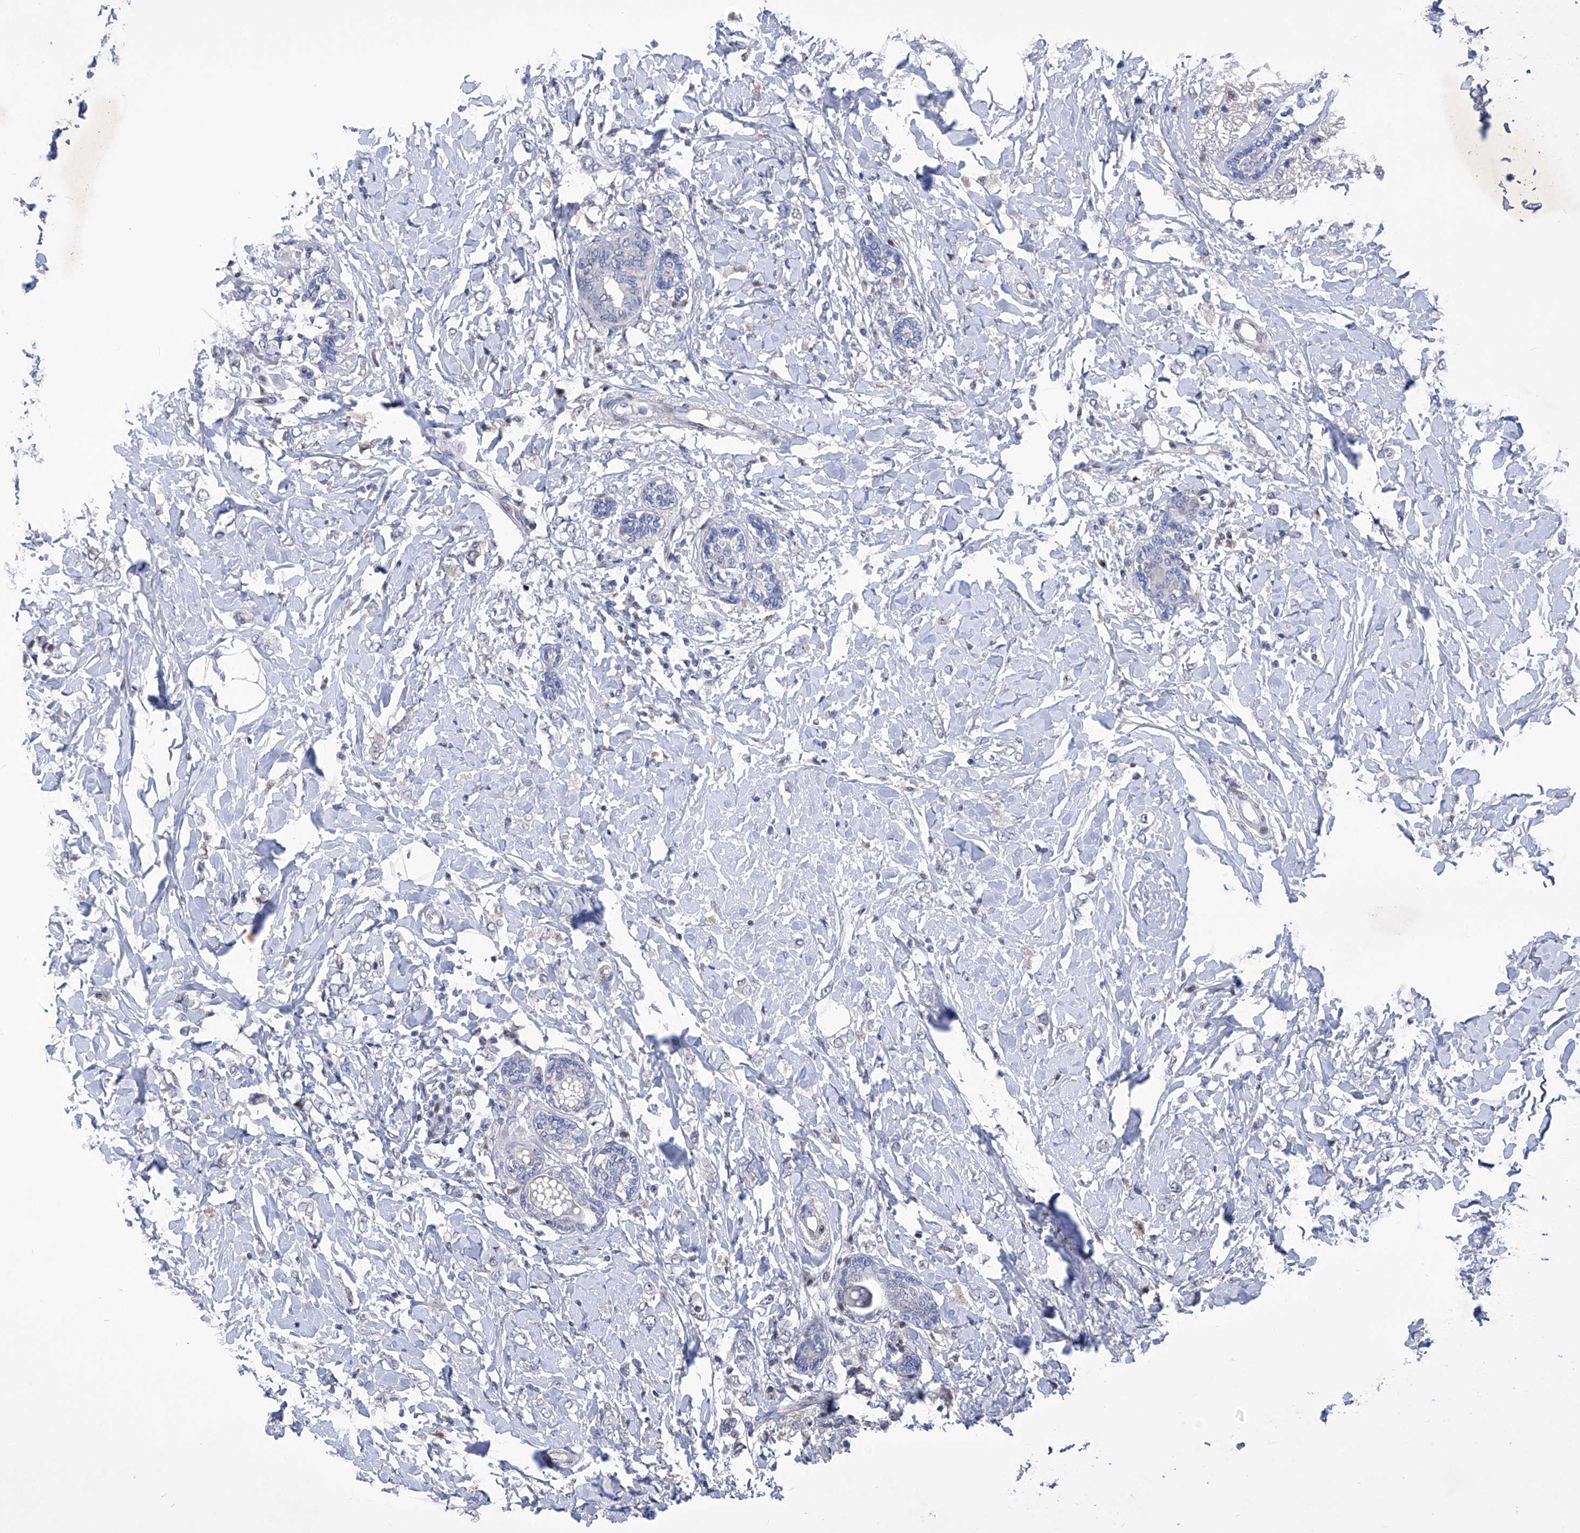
{"staining": {"intensity": "negative", "quantity": "none", "location": "none"}, "tissue": "breast cancer", "cell_type": "Tumor cells", "image_type": "cancer", "snomed": [{"axis": "morphology", "description": "Normal tissue, NOS"}, {"axis": "morphology", "description": "Lobular carcinoma"}, {"axis": "topography", "description": "Breast"}], "caption": "This is a photomicrograph of IHC staining of breast cancer, which shows no staining in tumor cells.", "gene": "NUFIP1", "patient": {"sex": "female", "age": 47}}